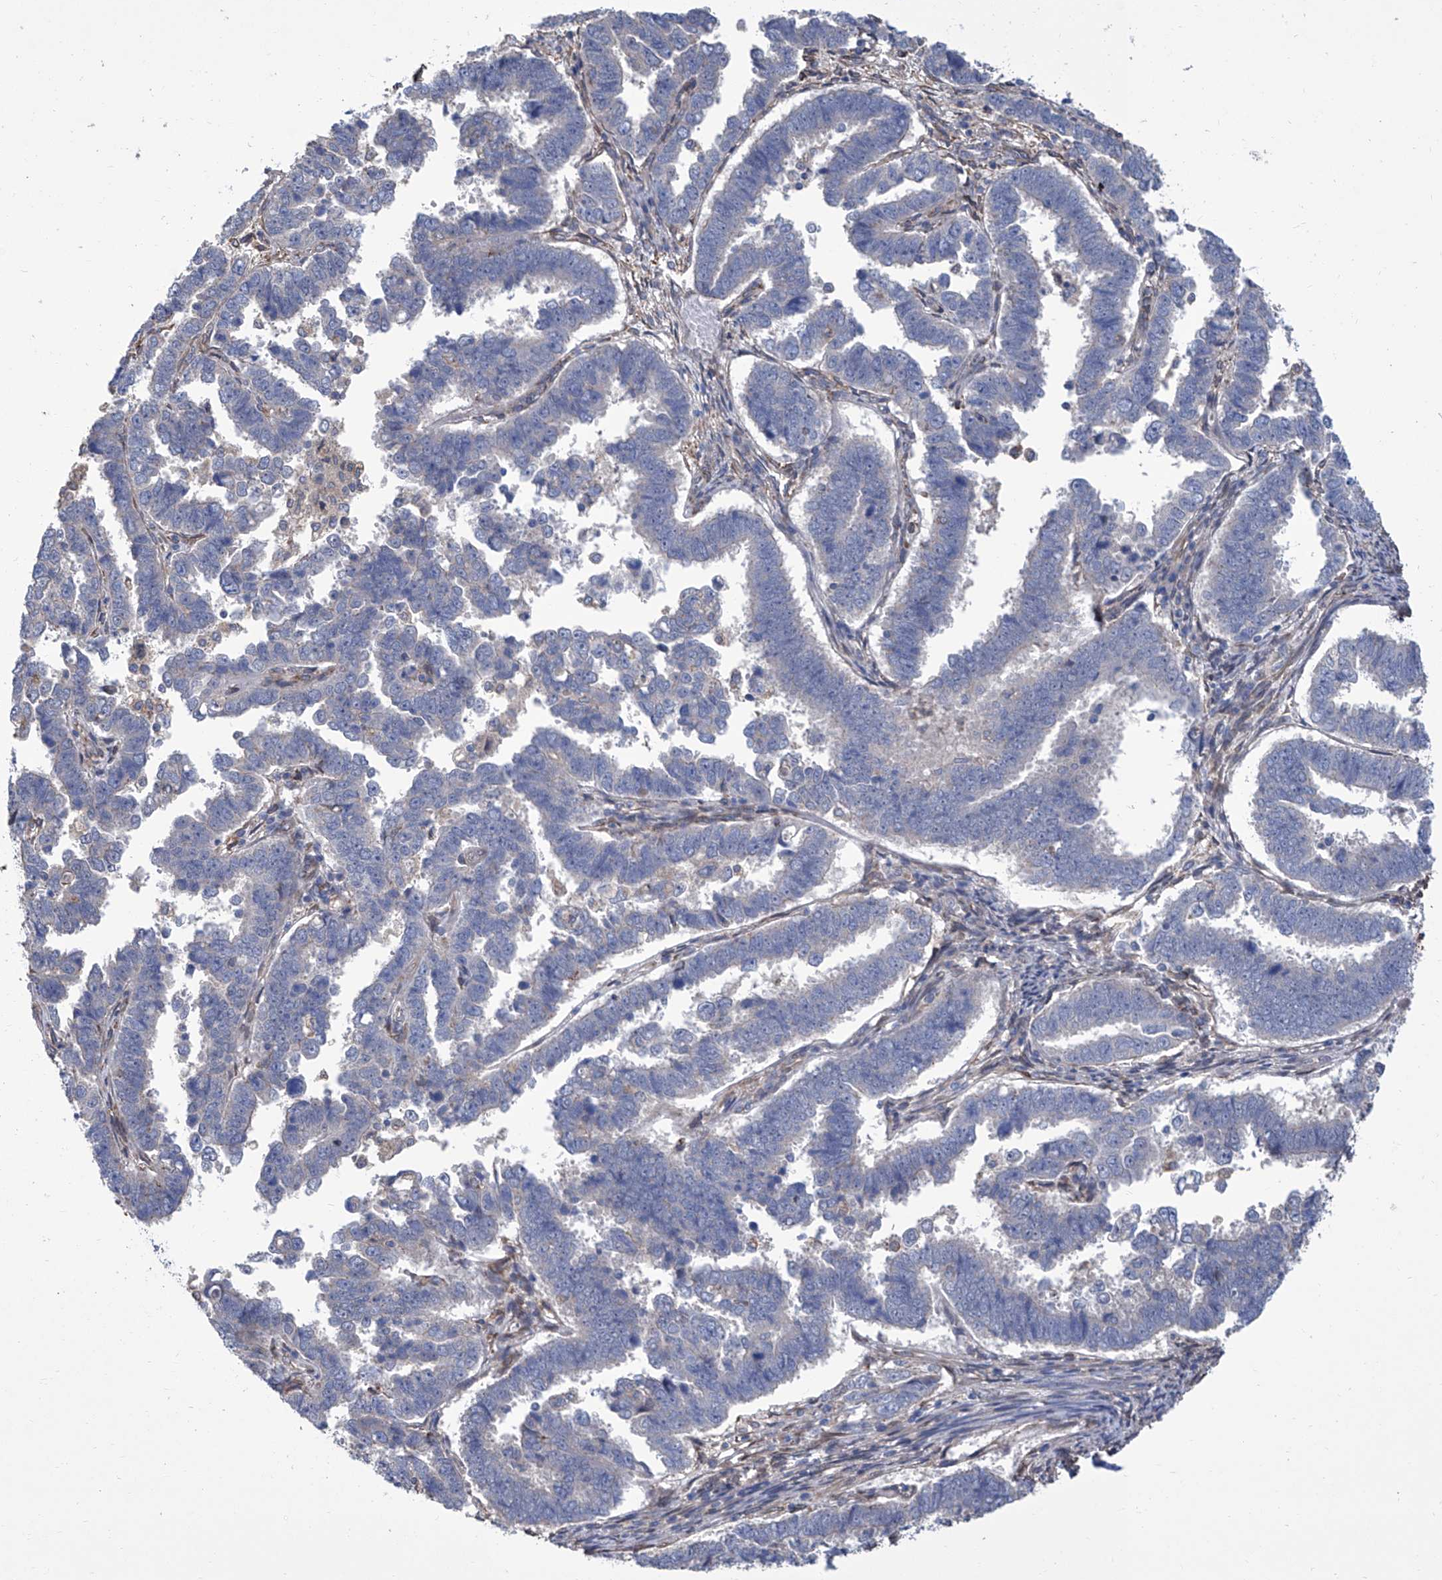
{"staining": {"intensity": "negative", "quantity": "none", "location": "none"}, "tissue": "endometrial cancer", "cell_type": "Tumor cells", "image_type": "cancer", "snomed": [{"axis": "morphology", "description": "Adenocarcinoma, NOS"}, {"axis": "topography", "description": "Endometrium"}], "caption": "IHC photomicrograph of neoplastic tissue: adenocarcinoma (endometrial) stained with DAB shows no significant protein positivity in tumor cells.", "gene": "SMS", "patient": {"sex": "female", "age": 75}}